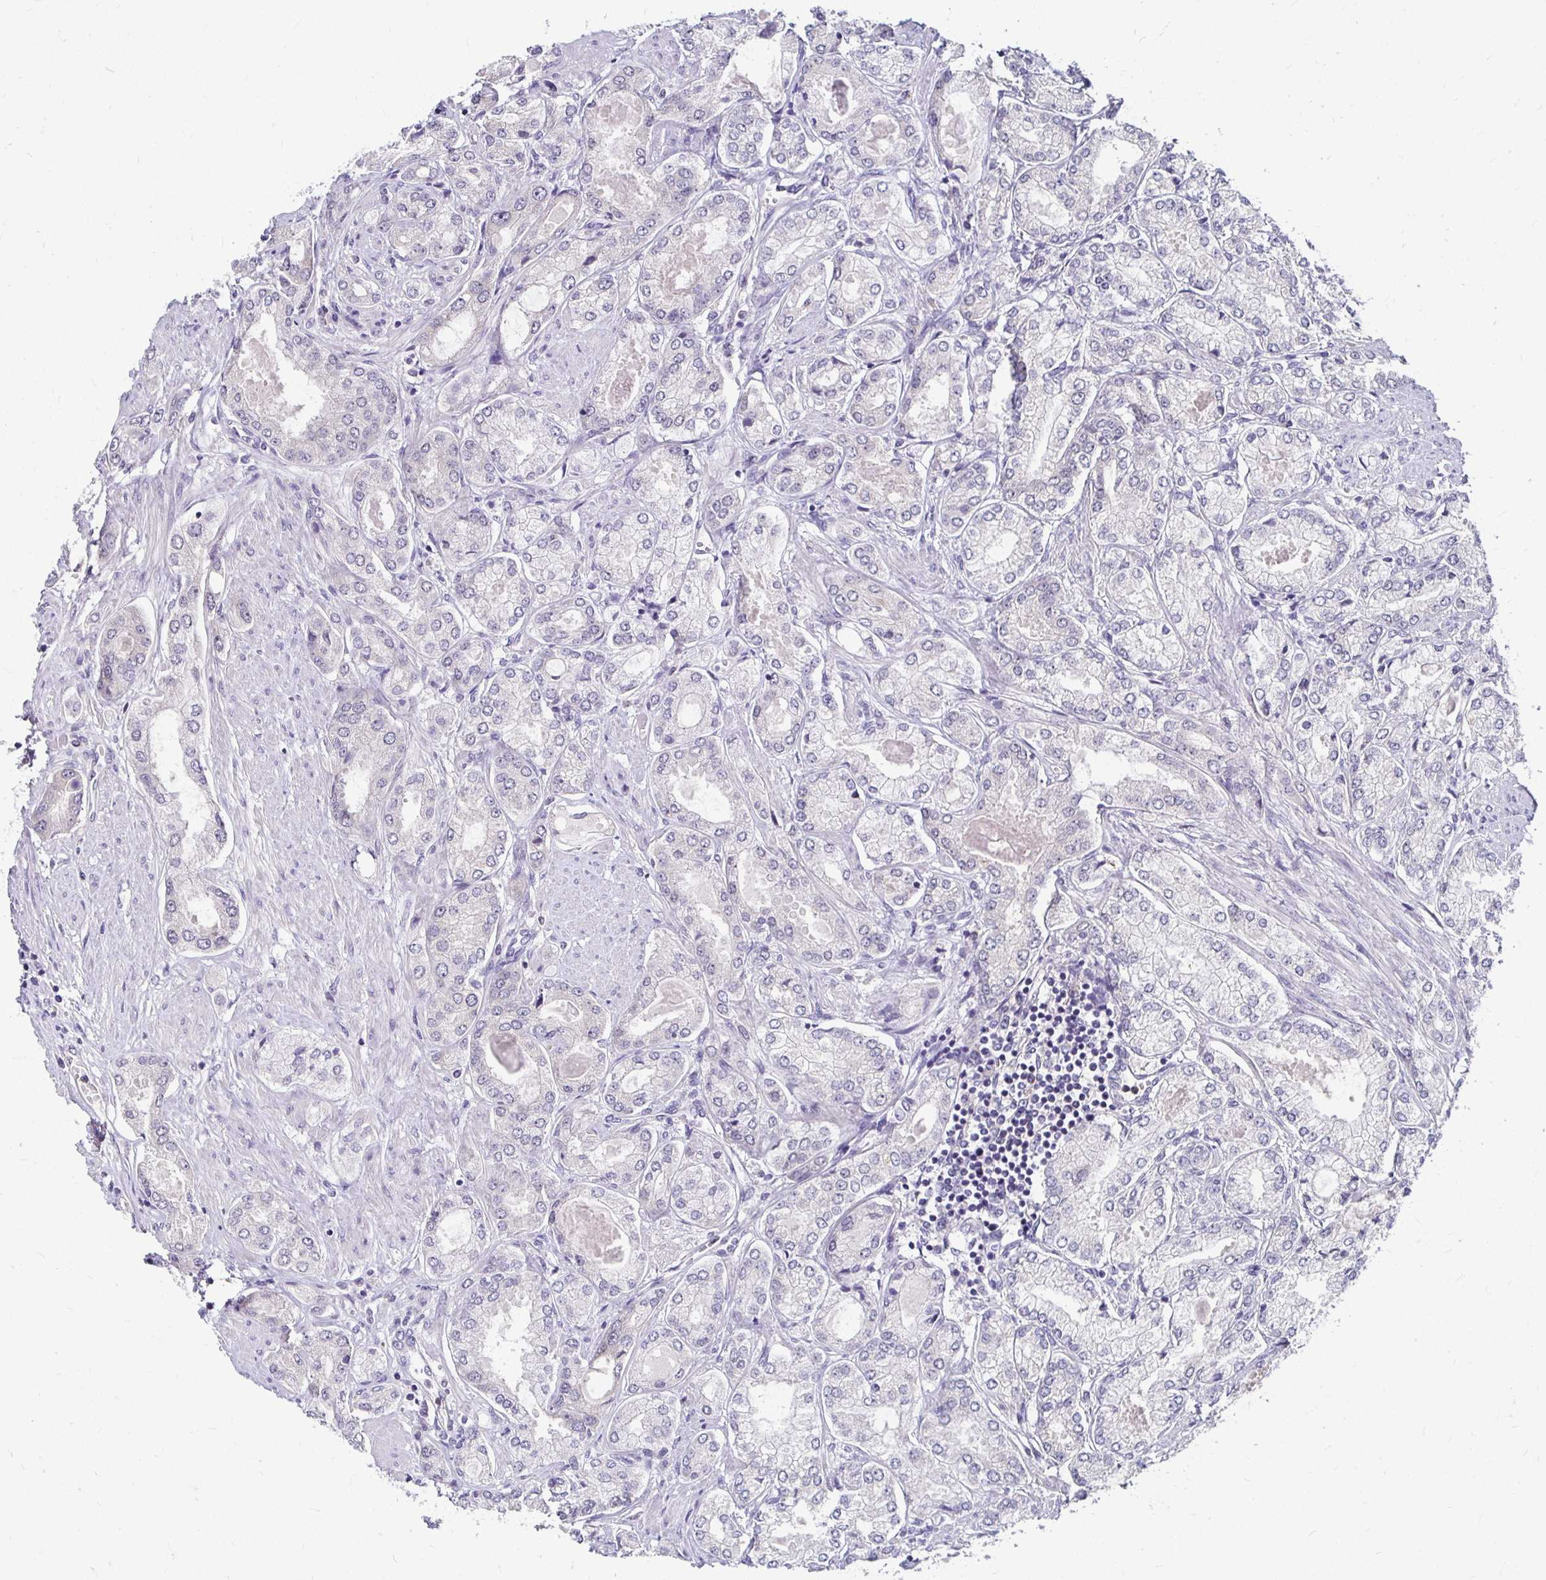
{"staining": {"intensity": "negative", "quantity": "none", "location": "none"}, "tissue": "prostate cancer", "cell_type": "Tumor cells", "image_type": "cancer", "snomed": [{"axis": "morphology", "description": "Adenocarcinoma, High grade"}, {"axis": "topography", "description": "Prostate"}], "caption": "This is a micrograph of immunohistochemistry staining of prostate adenocarcinoma (high-grade), which shows no staining in tumor cells.", "gene": "PADI2", "patient": {"sex": "male", "age": 68}}